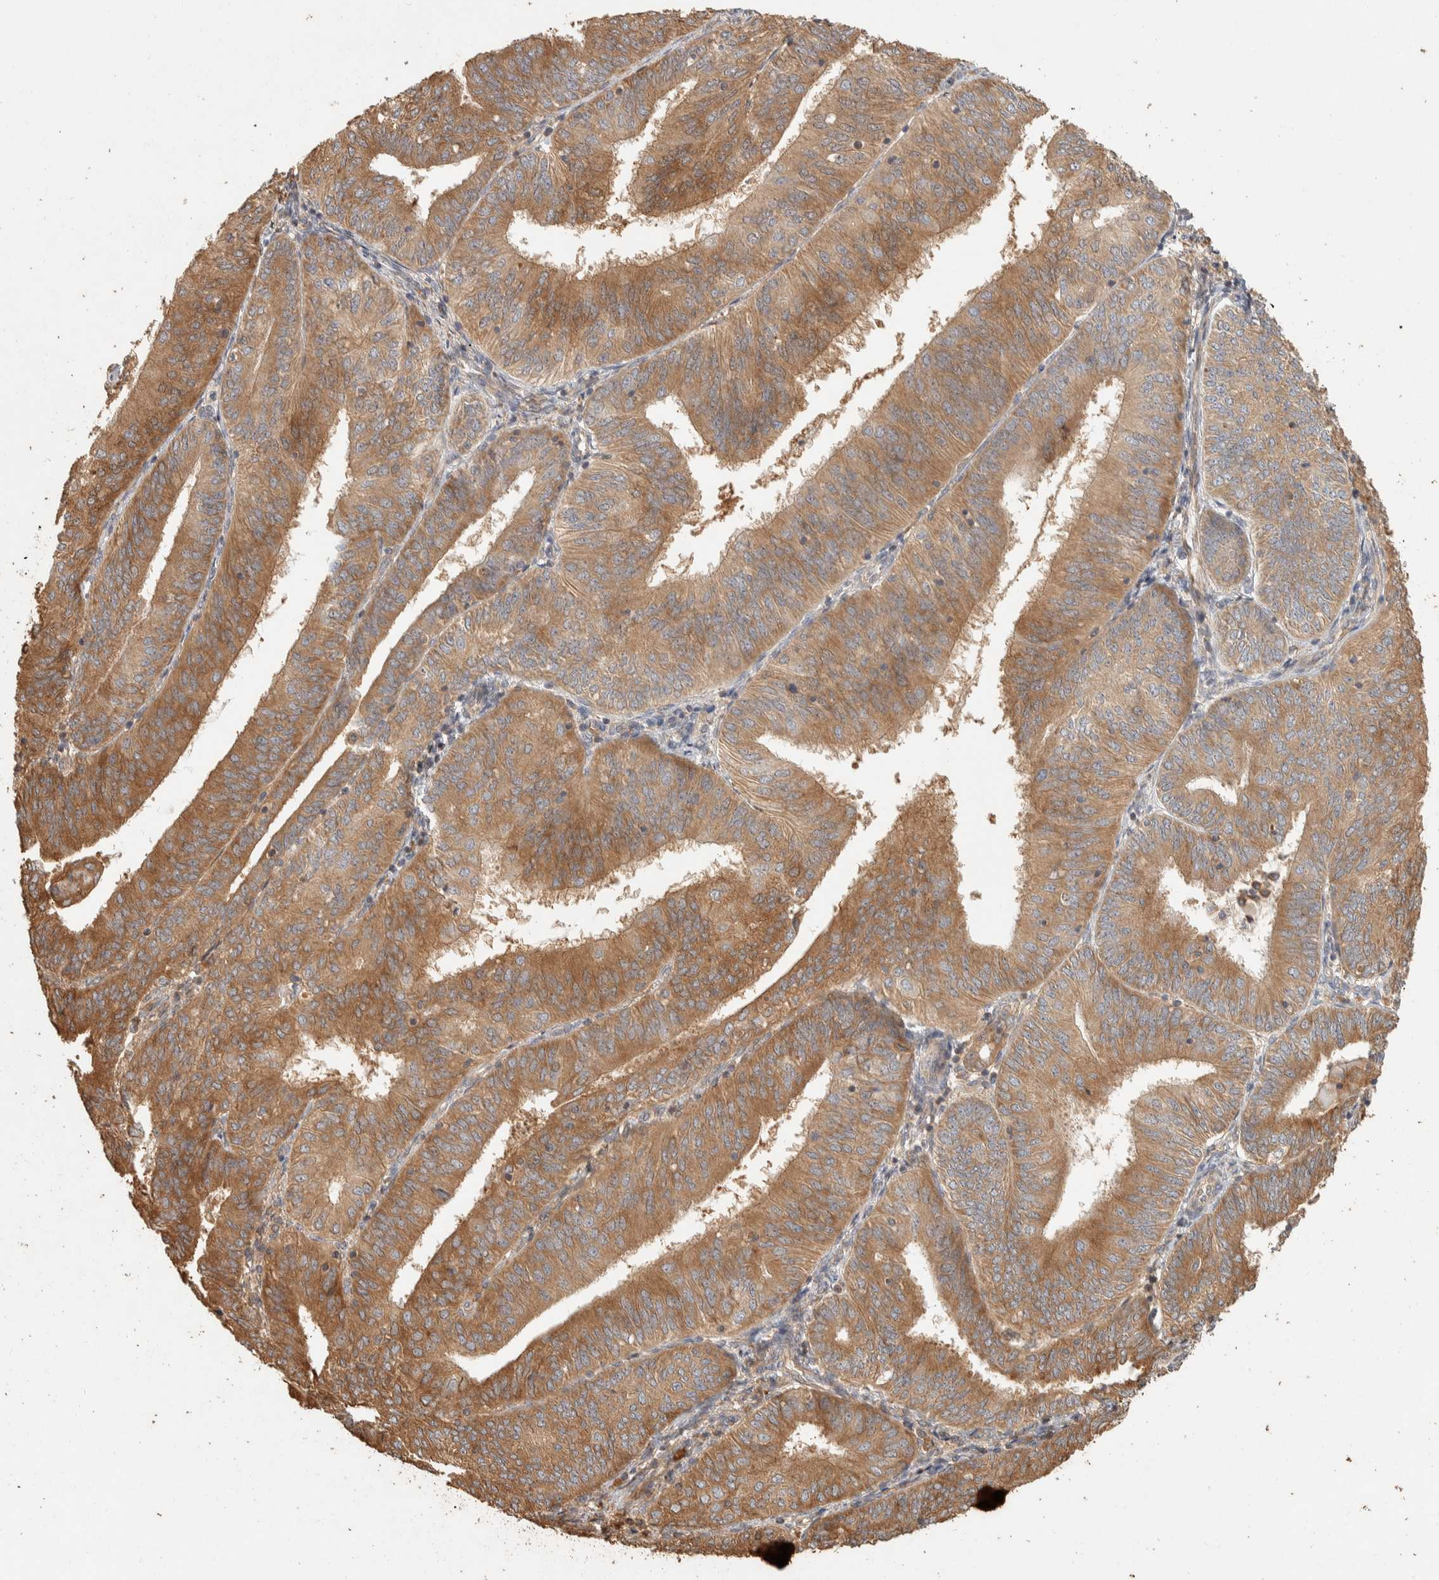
{"staining": {"intensity": "moderate", "quantity": ">75%", "location": "cytoplasmic/membranous"}, "tissue": "endometrial cancer", "cell_type": "Tumor cells", "image_type": "cancer", "snomed": [{"axis": "morphology", "description": "Adenocarcinoma, NOS"}, {"axis": "topography", "description": "Endometrium"}], "caption": "The photomicrograph exhibits staining of endometrial cancer, revealing moderate cytoplasmic/membranous protein positivity (brown color) within tumor cells.", "gene": "EXOC7", "patient": {"sex": "female", "age": 58}}